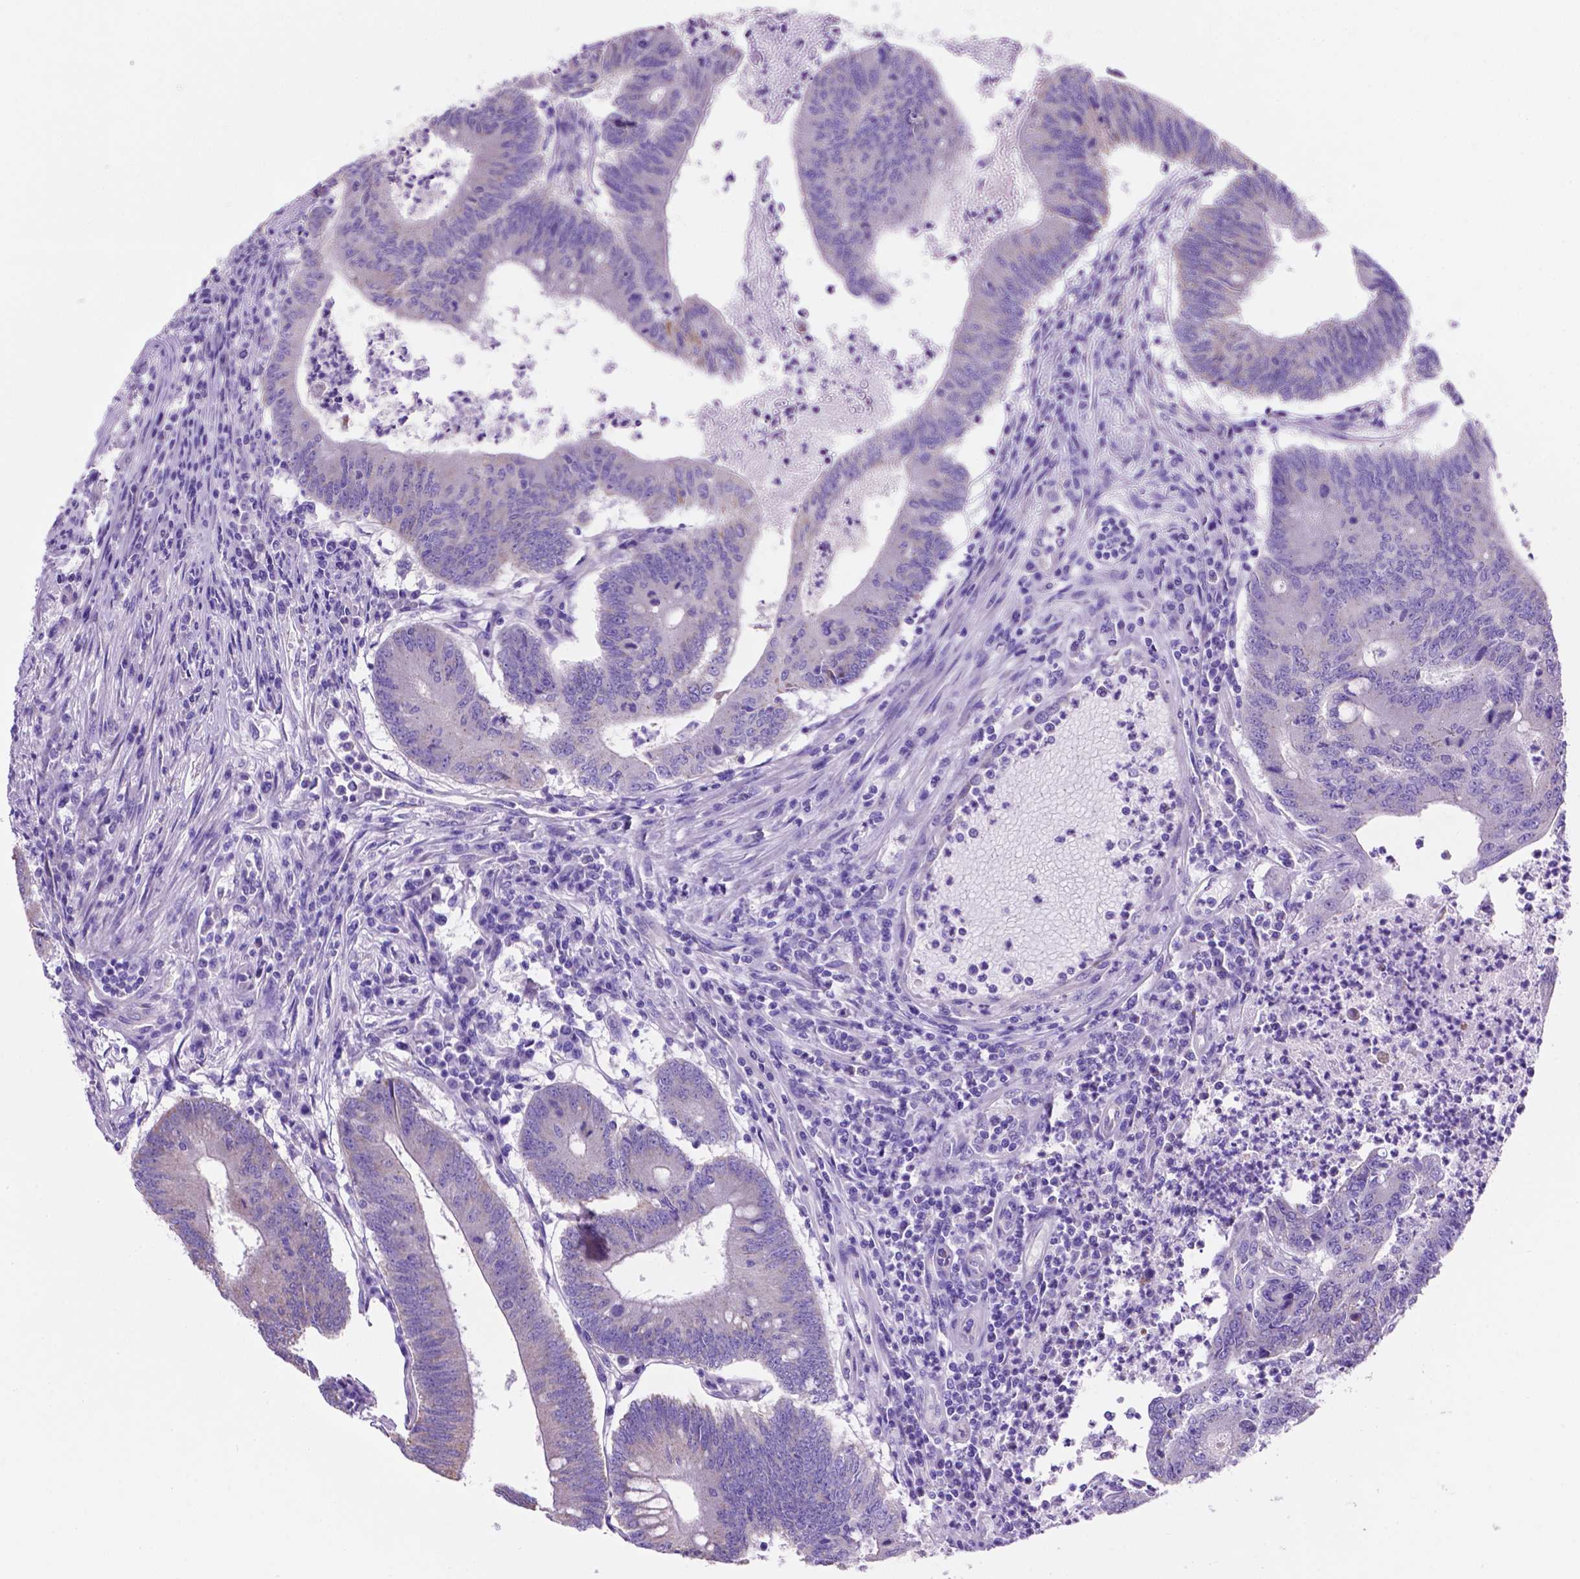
{"staining": {"intensity": "weak", "quantity": "<25%", "location": "cytoplasmic/membranous"}, "tissue": "colorectal cancer", "cell_type": "Tumor cells", "image_type": "cancer", "snomed": [{"axis": "morphology", "description": "Adenocarcinoma, NOS"}, {"axis": "topography", "description": "Colon"}], "caption": "A photomicrograph of human adenocarcinoma (colorectal) is negative for staining in tumor cells.", "gene": "TMEM121B", "patient": {"sex": "female", "age": 70}}